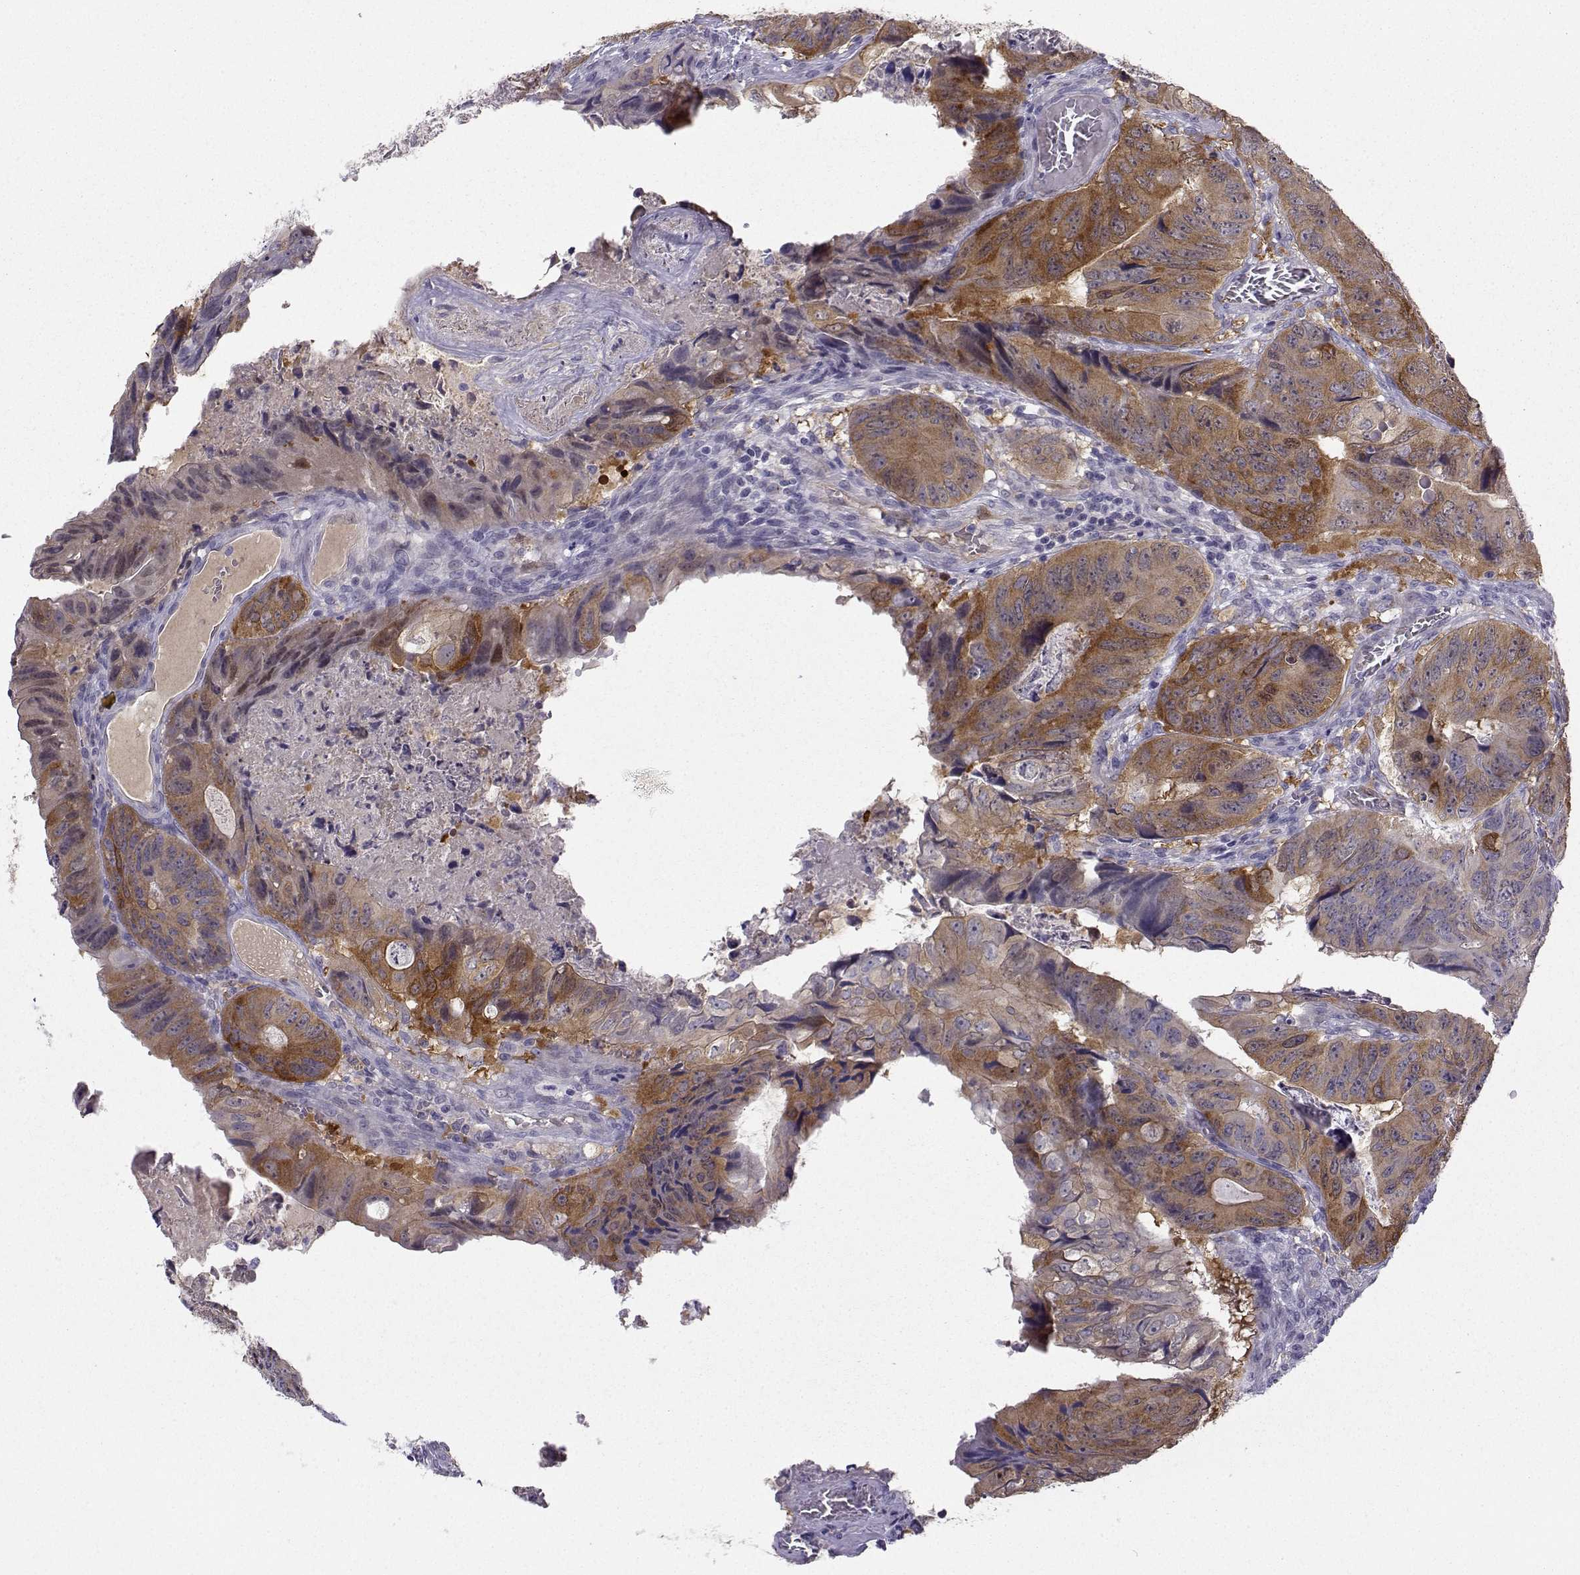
{"staining": {"intensity": "strong", "quantity": "25%-75%", "location": "cytoplasmic/membranous"}, "tissue": "colorectal cancer", "cell_type": "Tumor cells", "image_type": "cancer", "snomed": [{"axis": "morphology", "description": "Adenocarcinoma, NOS"}, {"axis": "topography", "description": "Colon"}], "caption": "This micrograph reveals immunohistochemistry staining of human colorectal cancer (adenocarcinoma), with high strong cytoplasmic/membranous positivity in about 25%-75% of tumor cells.", "gene": "NQO1", "patient": {"sex": "male", "age": 79}}